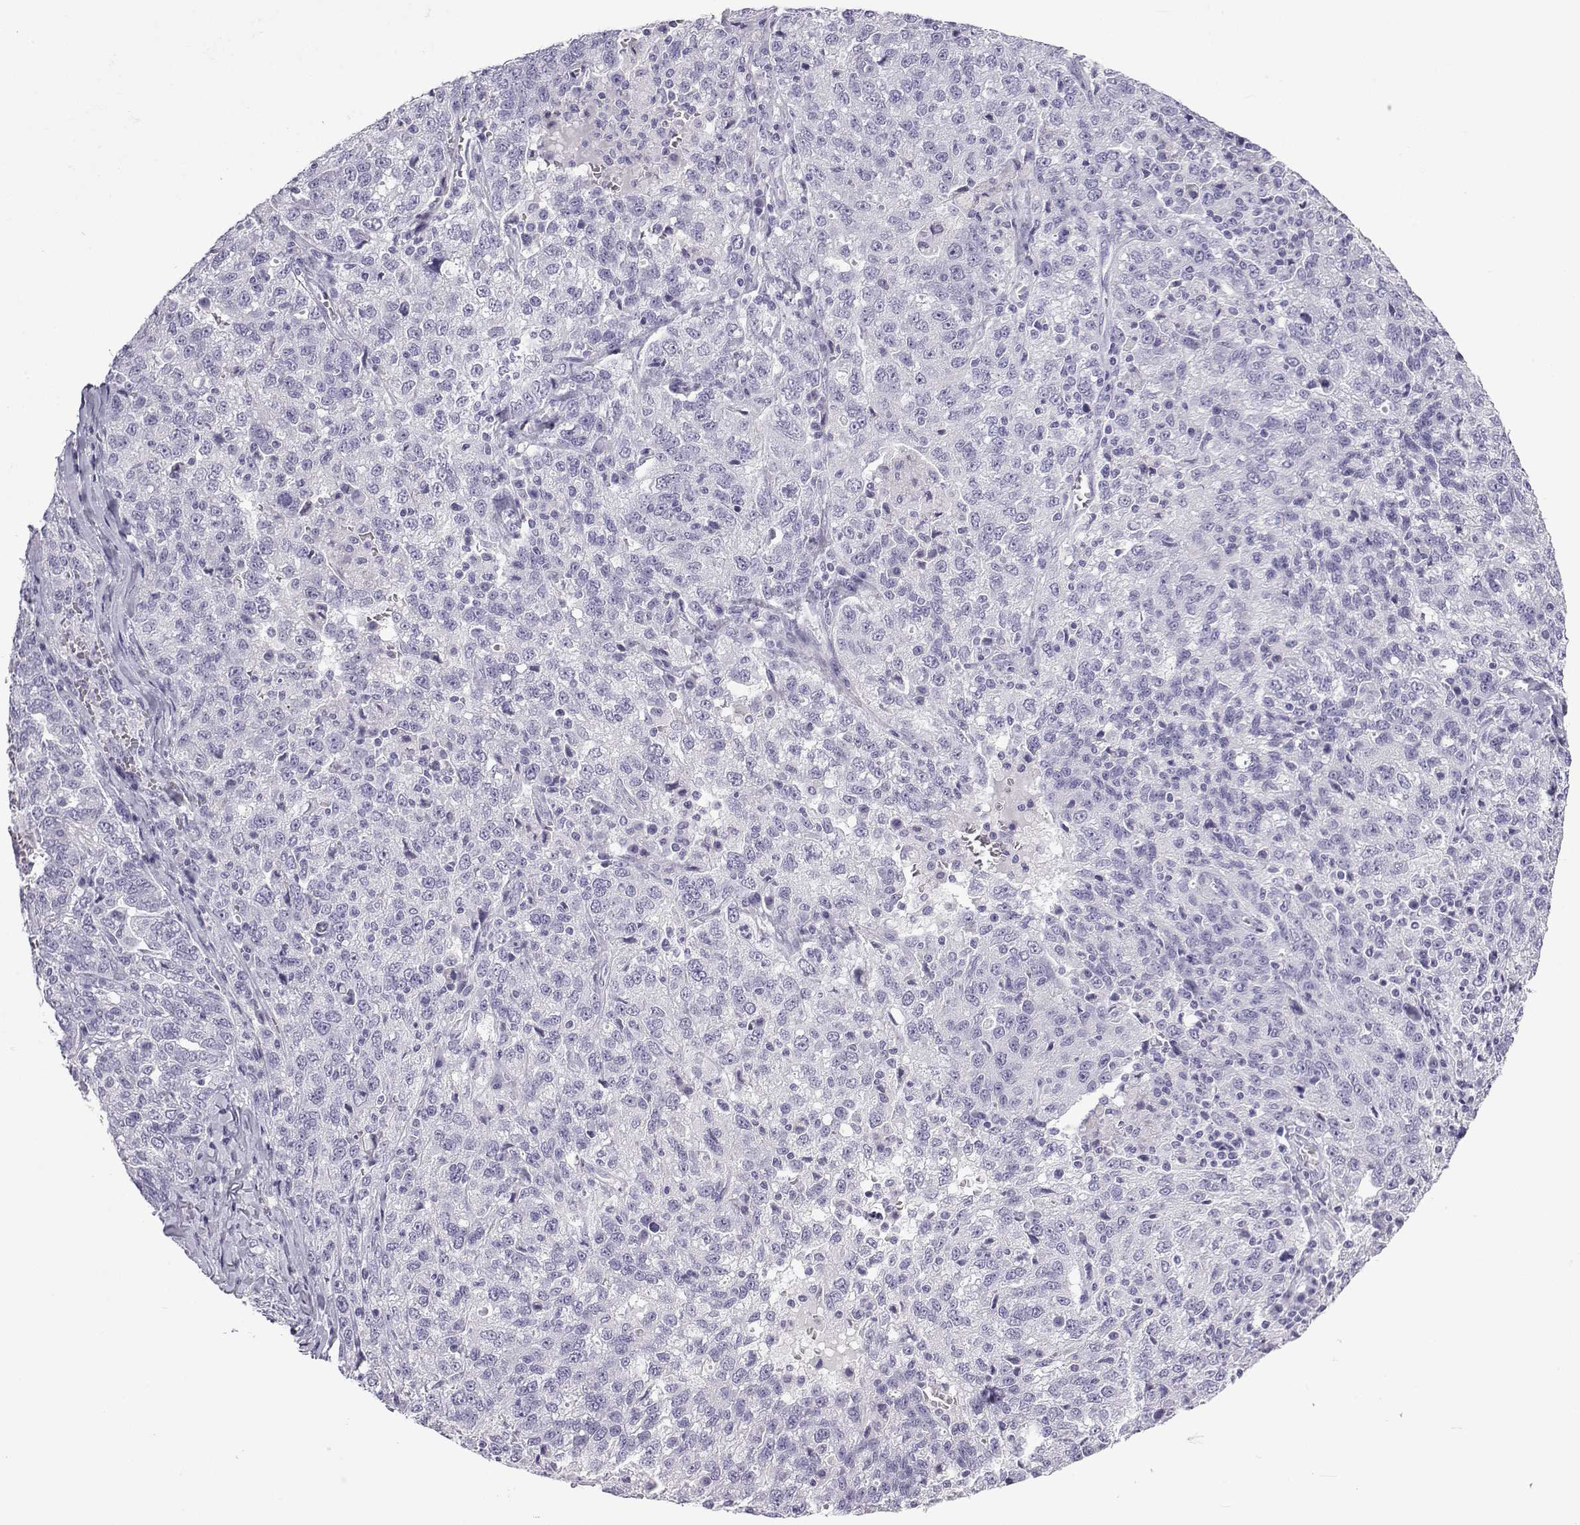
{"staining": {"intensity": "negative", "quantity": "none", "location": "none"}, "tissue": "ovarian cancer", "cell_type": "Tumor cells", "image_type": "cancer", "snomed": [{"axis": "morphology", "description": "Cystadenocarcinoma, serous, NOS"}, {"axis": "topography", "description": "Ovary"}], "caption": "This is a histopathology image of immunohistochemistry staining of ovarian serous cystadenocarcinoma, which shows no expression in tumor cells.", "gene": "ACTL7A", "patient": {"sex": "female", "age": 71}}